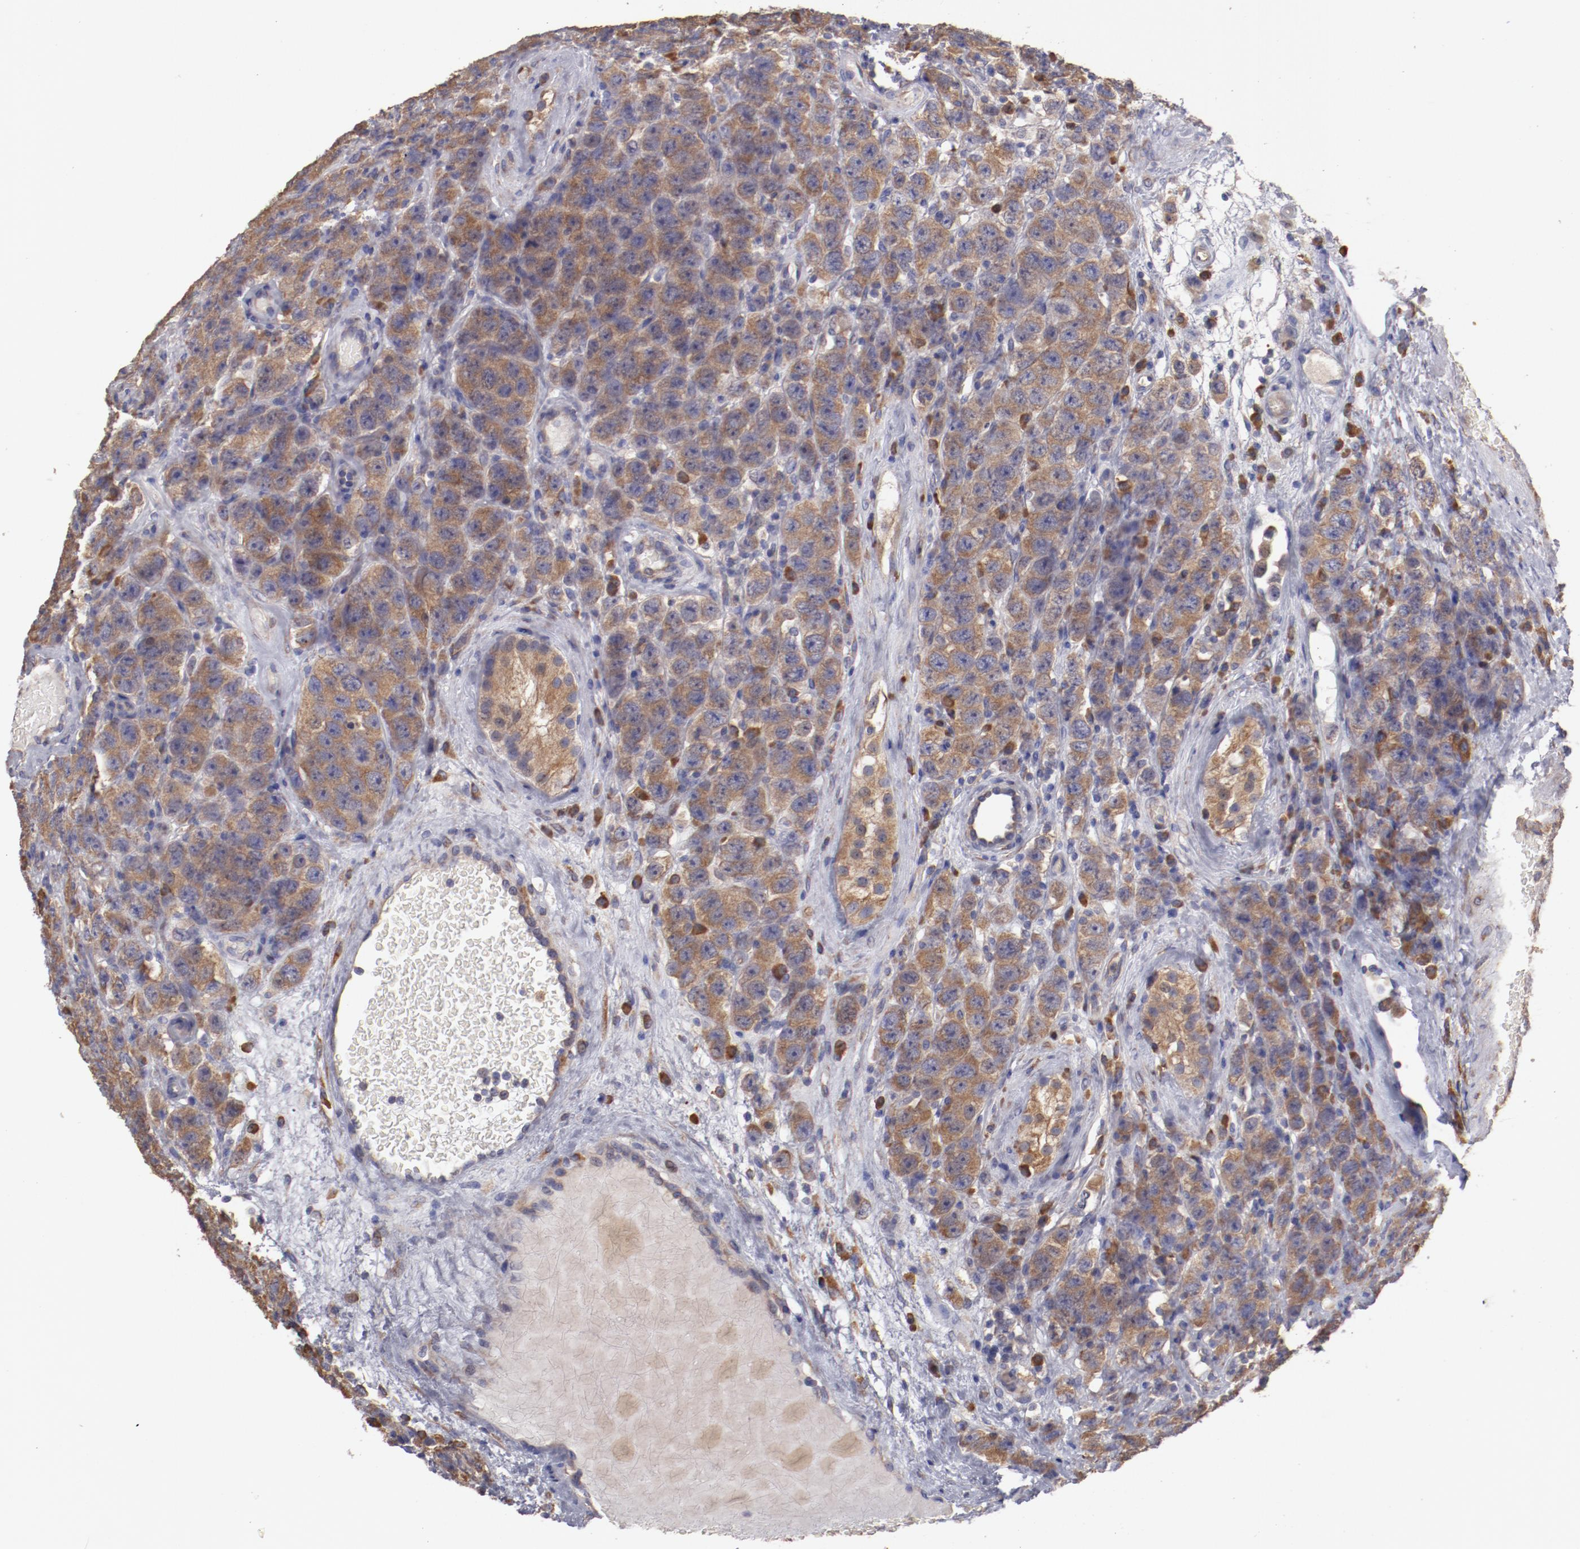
{"staining": {"intensity": "moderate", "quantity": ">75%", "location": "cytoplasmic/membranous"}, "tissue": "testis cancer", "cell_type": "Tumor cells", "image_type": "cancer", "snomed": [{"axis": "morphology", "description": "Seminoma, NOS"}, {"axis": "topography", "description": "Testis"}], "caption": "This image displays IHC staining of human testis seminoma, with medium moderate cytoplasmic/membranous positivity in approximately >75% of tumor cells.", "gene": "ENTPD5", "patient": {"sex": "male", "age": 52}}